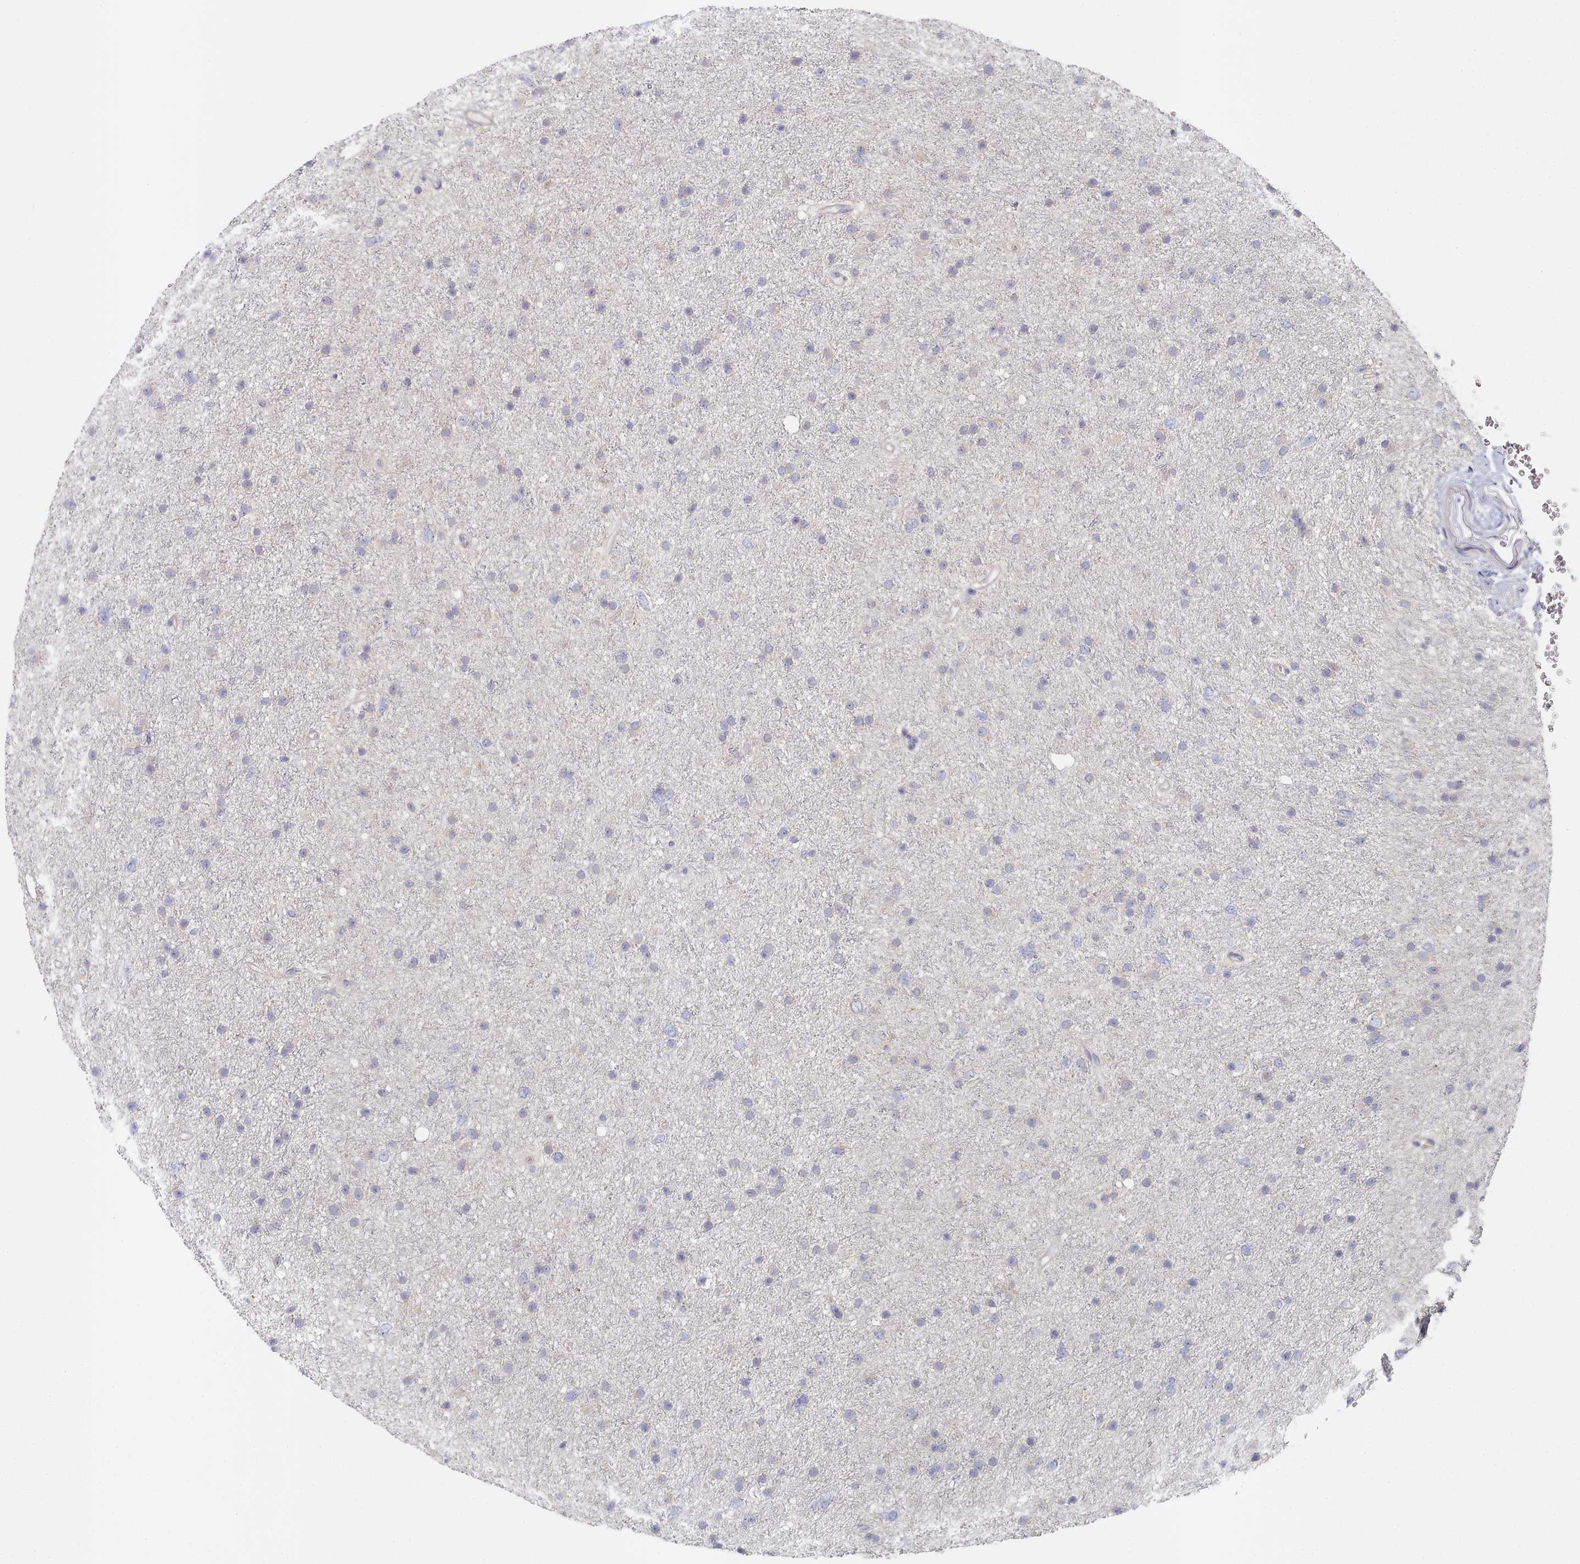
{"staining": {"intensity": "negative", "quantity": "none", "location": "none"}, "tissue": "glioma", "cell_type": "Tumor cells", "image_type": "cancer", "snomed": [{"axis": "morphology", "description": "Glioma, malignant, Low grade"}, {"axis": "topography", "description": "Cerebral cortex"}], "caption": "The histopathology image demonstrates no staining of tumor cells in glioma.", "gene": "TYW1B", "patient": {"sex": "female", "age": 39}}